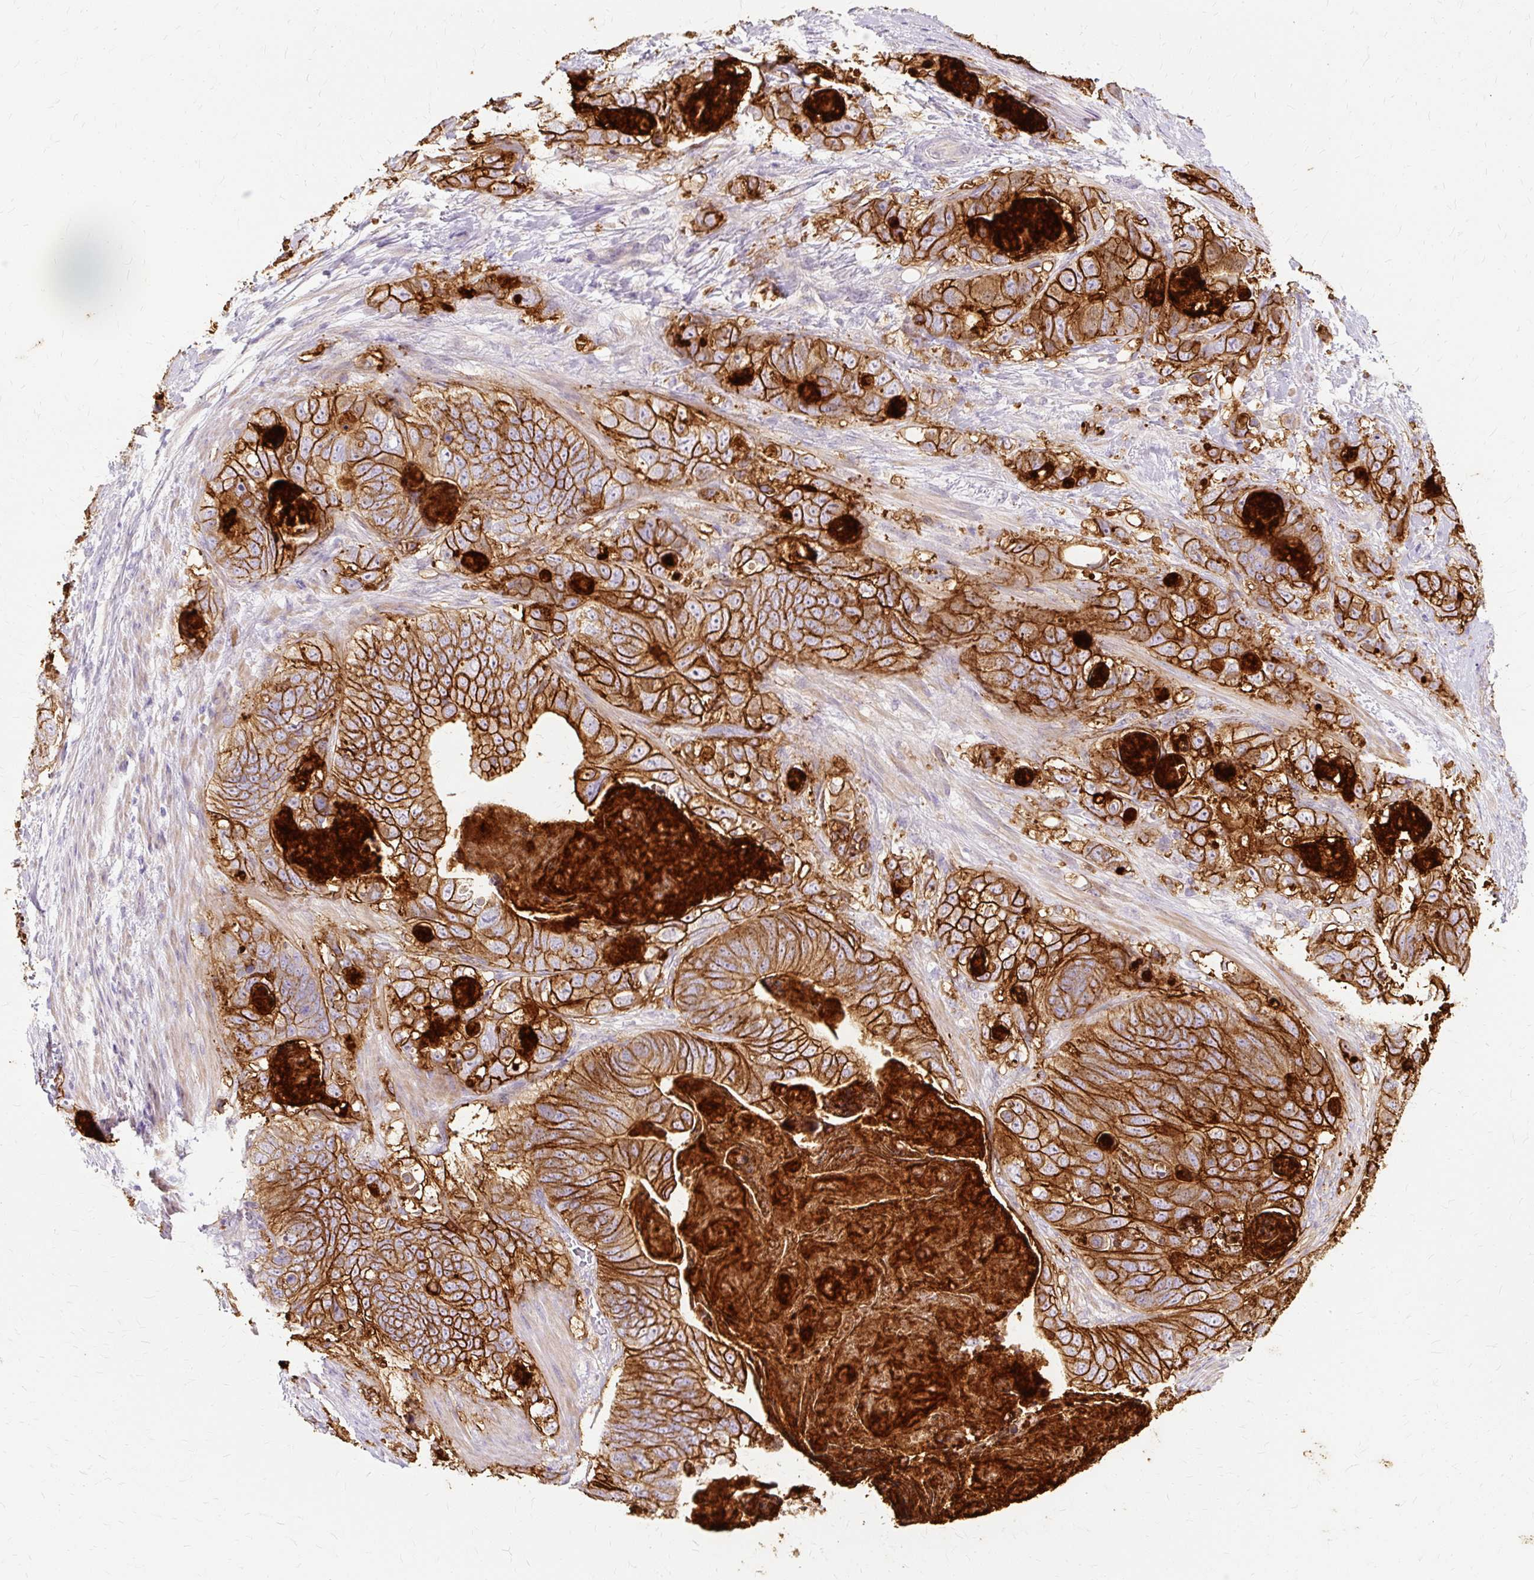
{"staining": {"intensity": "strong", "quantity": ">75%", "location": "cytoplasmic/membranous"}, "tissue": "stomach cancer", "cell_type": "Tumor cells", "image_type": "cancer", "snomed": [{"axis": "morphology", "description": "Normal tissue, NOS"}, {"axis": "morphology", "description": "Adenocarcinoma, NOS"}, {"axis": "topography", "description": "Stomach"}], "caption": "The photomicrograph displays immunohistochemical staining of stomach adenocarcinoma. There is strong cytoplasmic/membranous positivity is appreciated in about >75% of tumor cells. (brown staining indicates protein expression, while blue staining denotes nuclei).", "gene": "TSPAN8", "patient": {"sex": "female", "age": 89}}